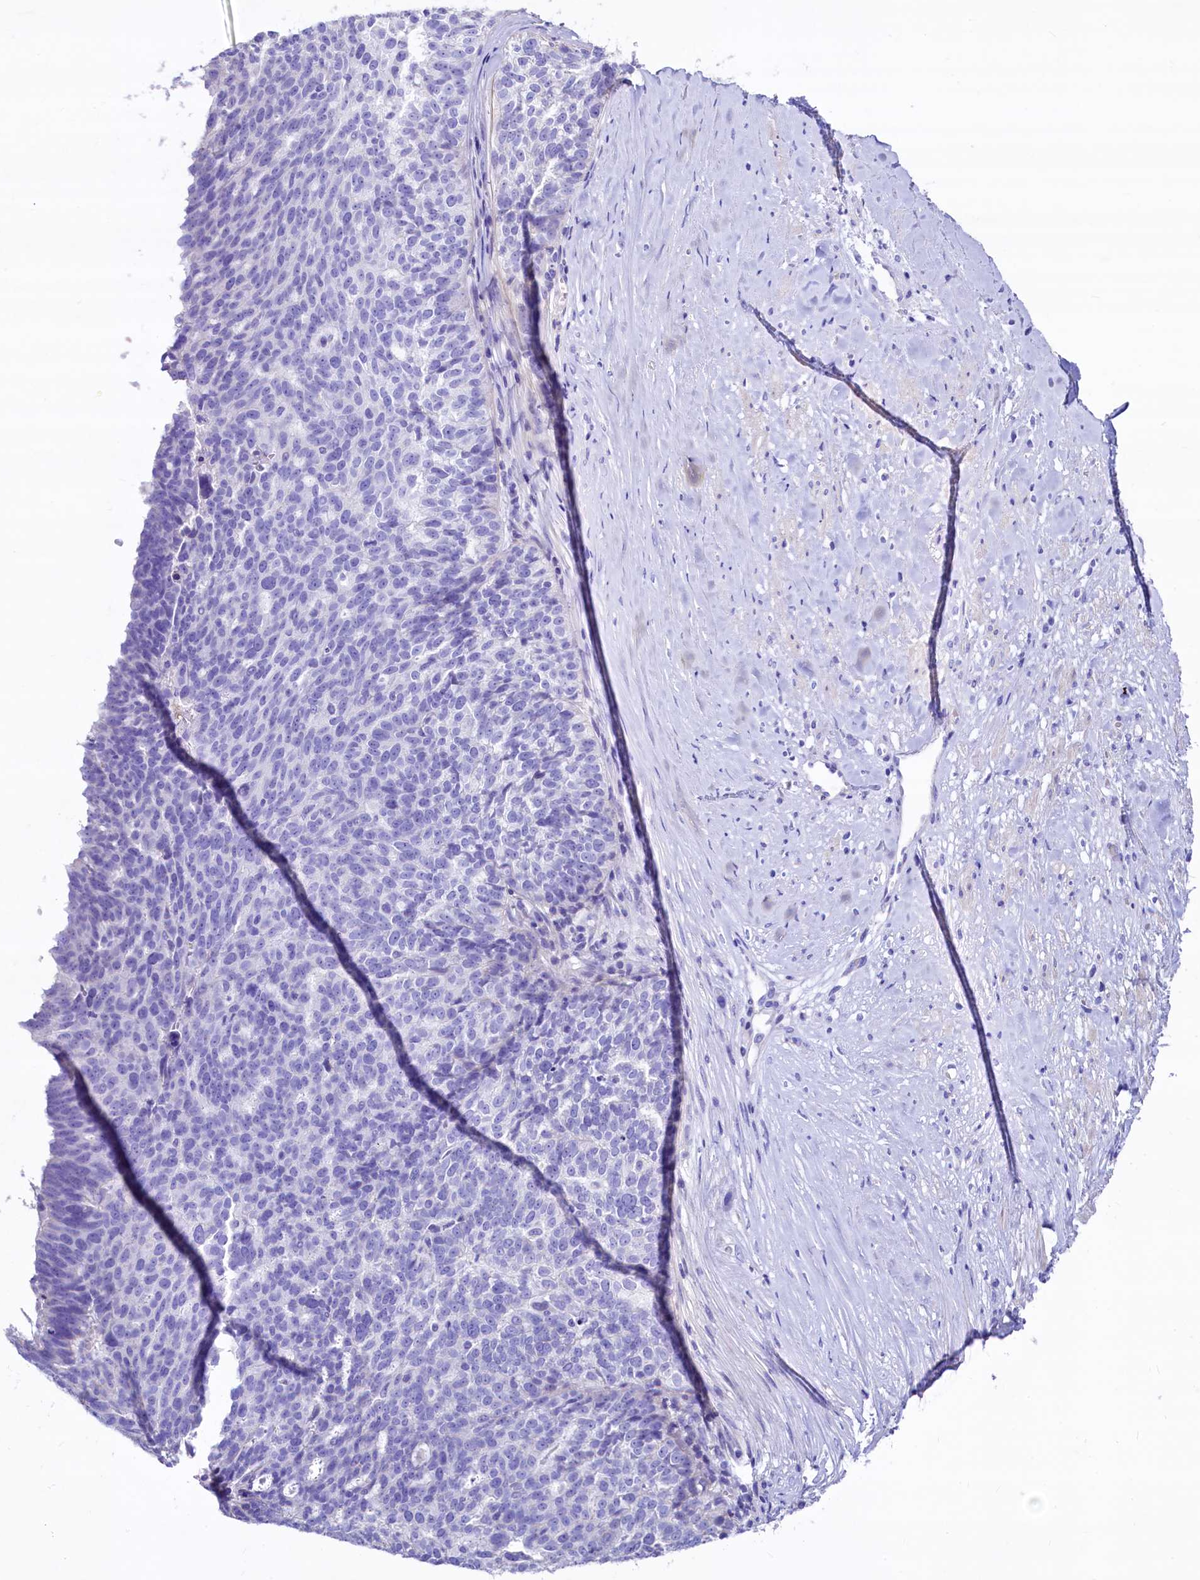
{"staining": {"intensity": "negative", "quantity": "none", "location": "none"}, "tissue": "ovarian cancer", "cell_type": "Tumor cells", "image_type": "cancer", "snomed": [{"axis": "morphology", "description": "Cystadenocarcinoma, serous, NOS"}, {"axis": "topography", "description": "Ovary"}], "caption": "High magnification brightfield microscopy of ovarian serous cystadenocarcinoma stained with DAB (3,3'-diaminobenzidine) (brown) and counterstained with hematoxylin (blue): tumor cells show no significant staining.", "gene": "RBP3", "patient": {"sex": "female", "age": 59}}